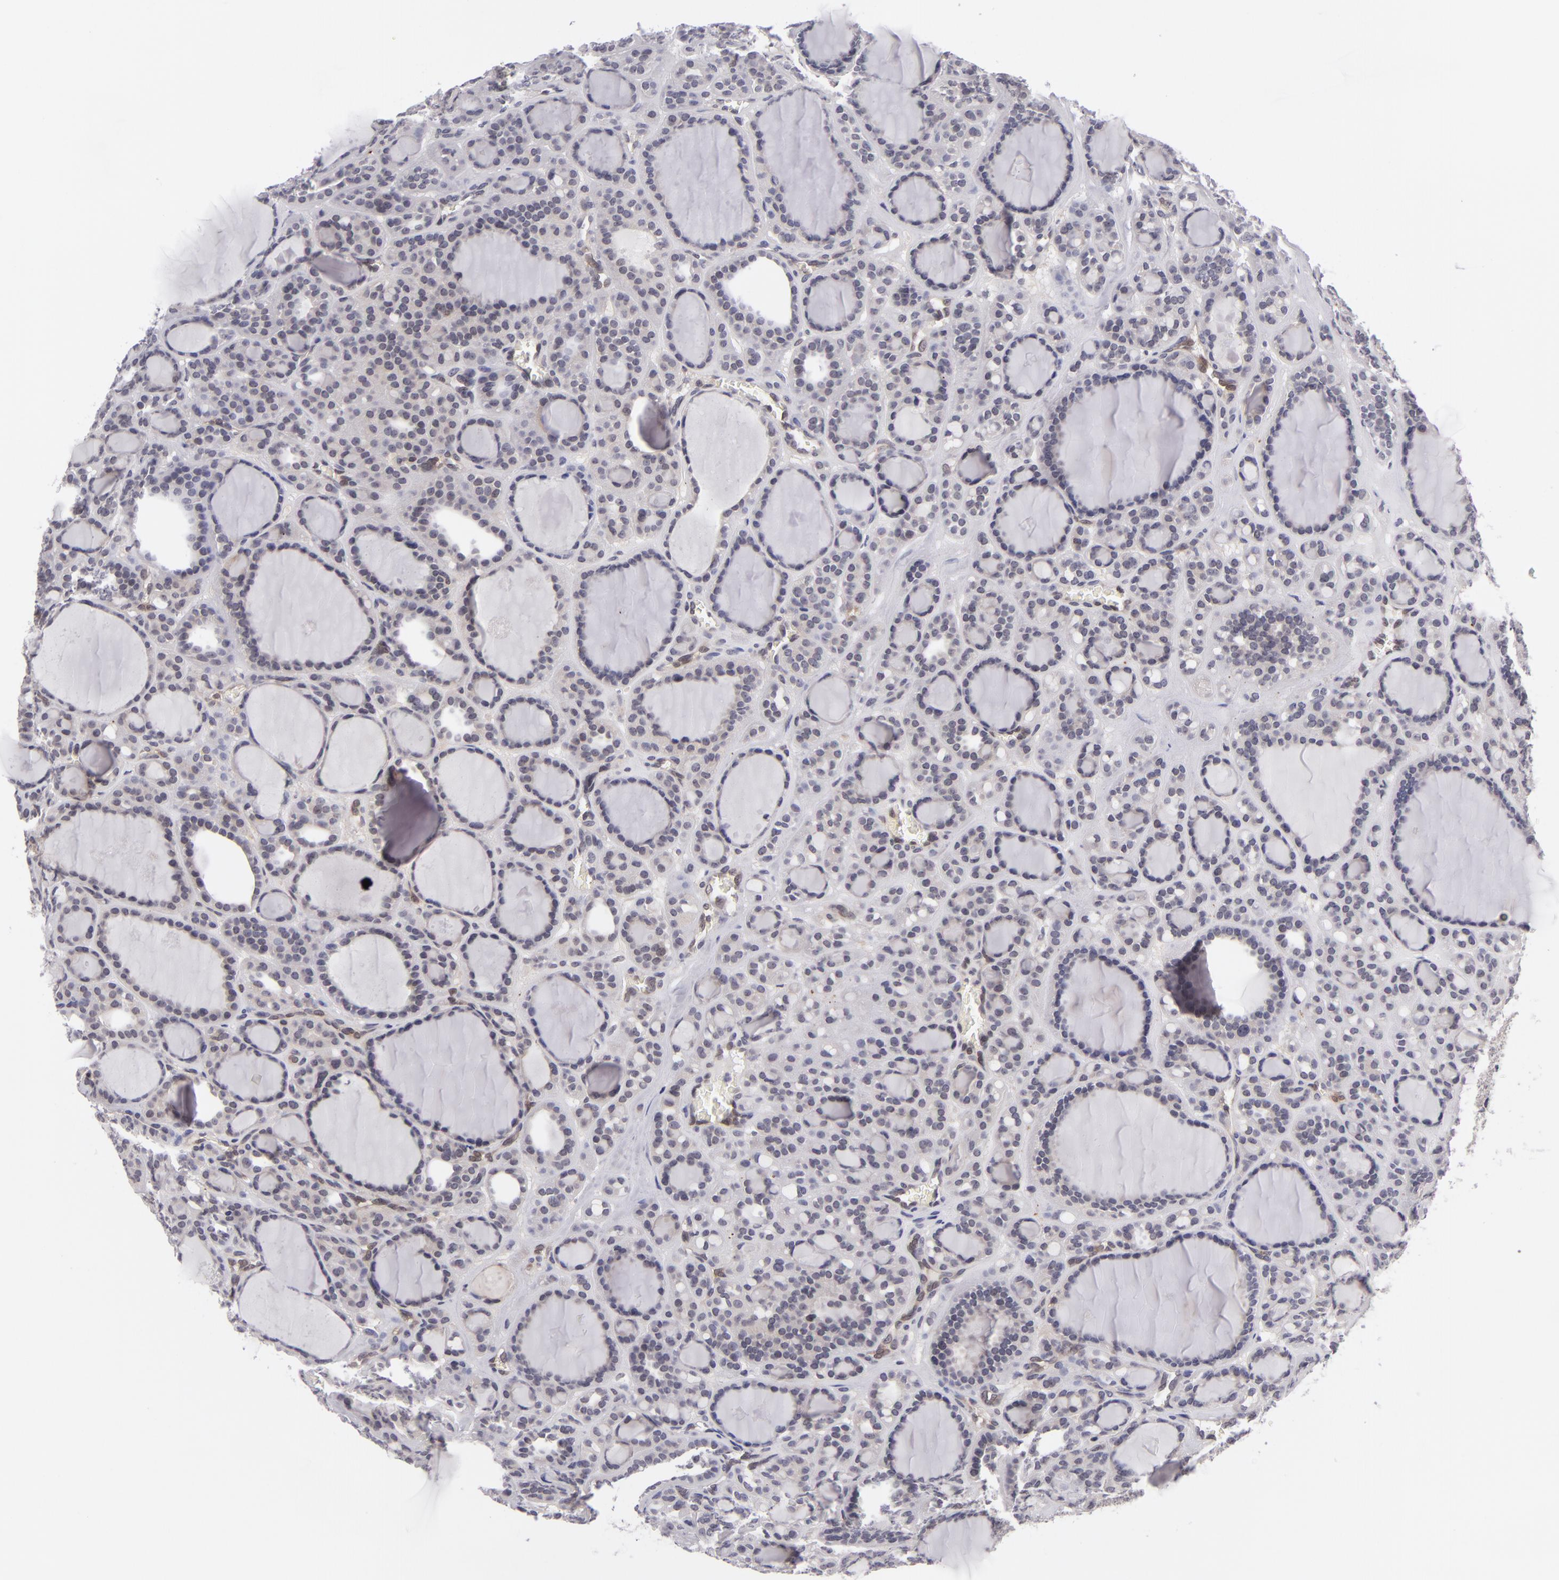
{"staining": {"intensity": "weak", "quantity": "<25%", "location": "cytoplasmic/membranous"}, "tissue": "thyroid cancer", "cell_type": "Tumor cells", "image_type": "cancer", "snomed": [{"axis": "morphology", "description": "Follicular adenoma carcinoma, NOS"}, {"axis": "topography", "description": "Thyroid gland"}], "caption": "Micrograph shows no protein staining in tumor cells of thyroid cancer tissue.", "gene": "BCL10", "patient": {"sex": "female", "age": 71}}